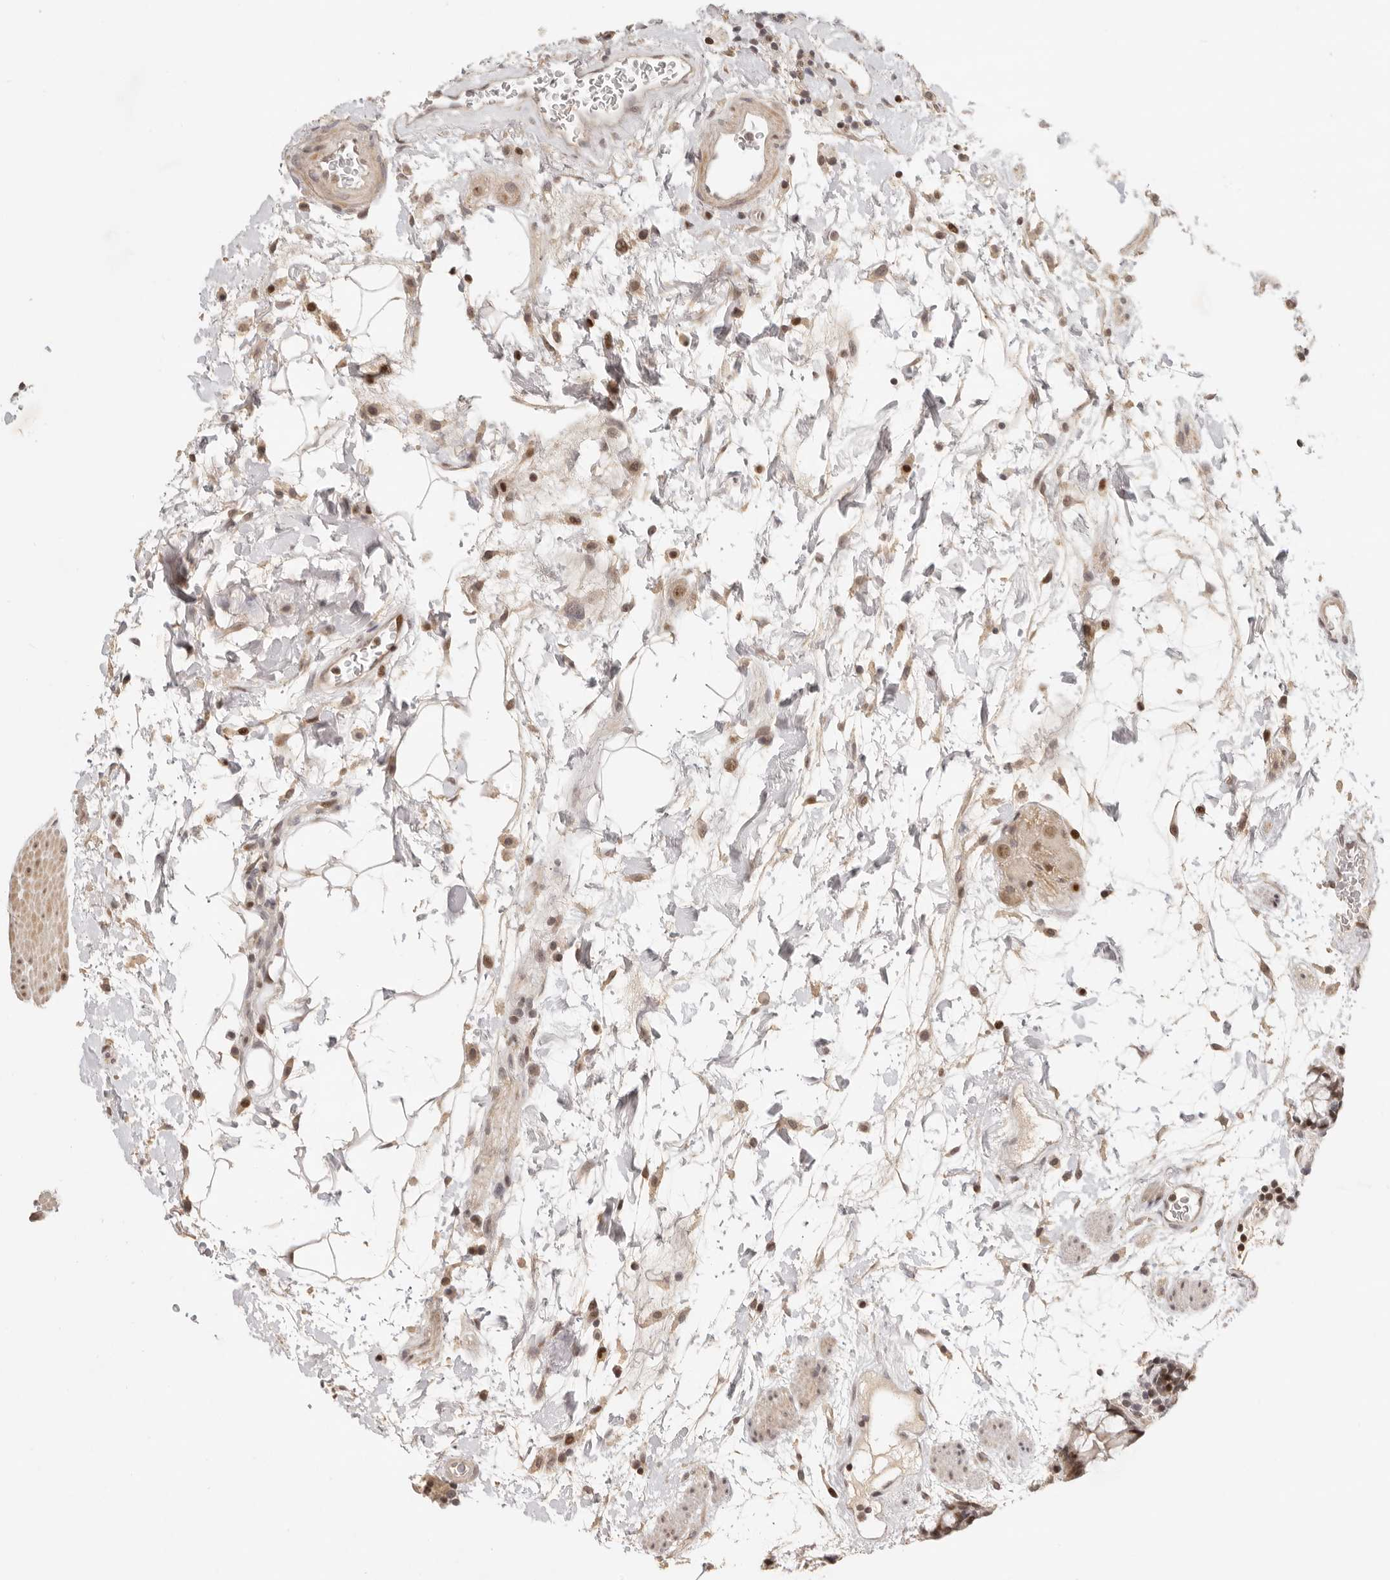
{"staining": {"intensity": "weak", "quantity": ">75%", "location": "nuclear"}, "tissue": "colon", "cell_type": "Endothelial cells", "image_type": "normal", "snomed": [{"axis": "morphology", "description": "Normal tissue, NOS"}, {"axis": "topography", "description": "Colon"}], "caption": "There is low levels of weak nuclear positivity in endothelial cells of benign colon, as demonstrated by immunohistochemical staining (brown color).", "gene": "GPBP1L1", "patient": {"sex": "female", "age": 79}}